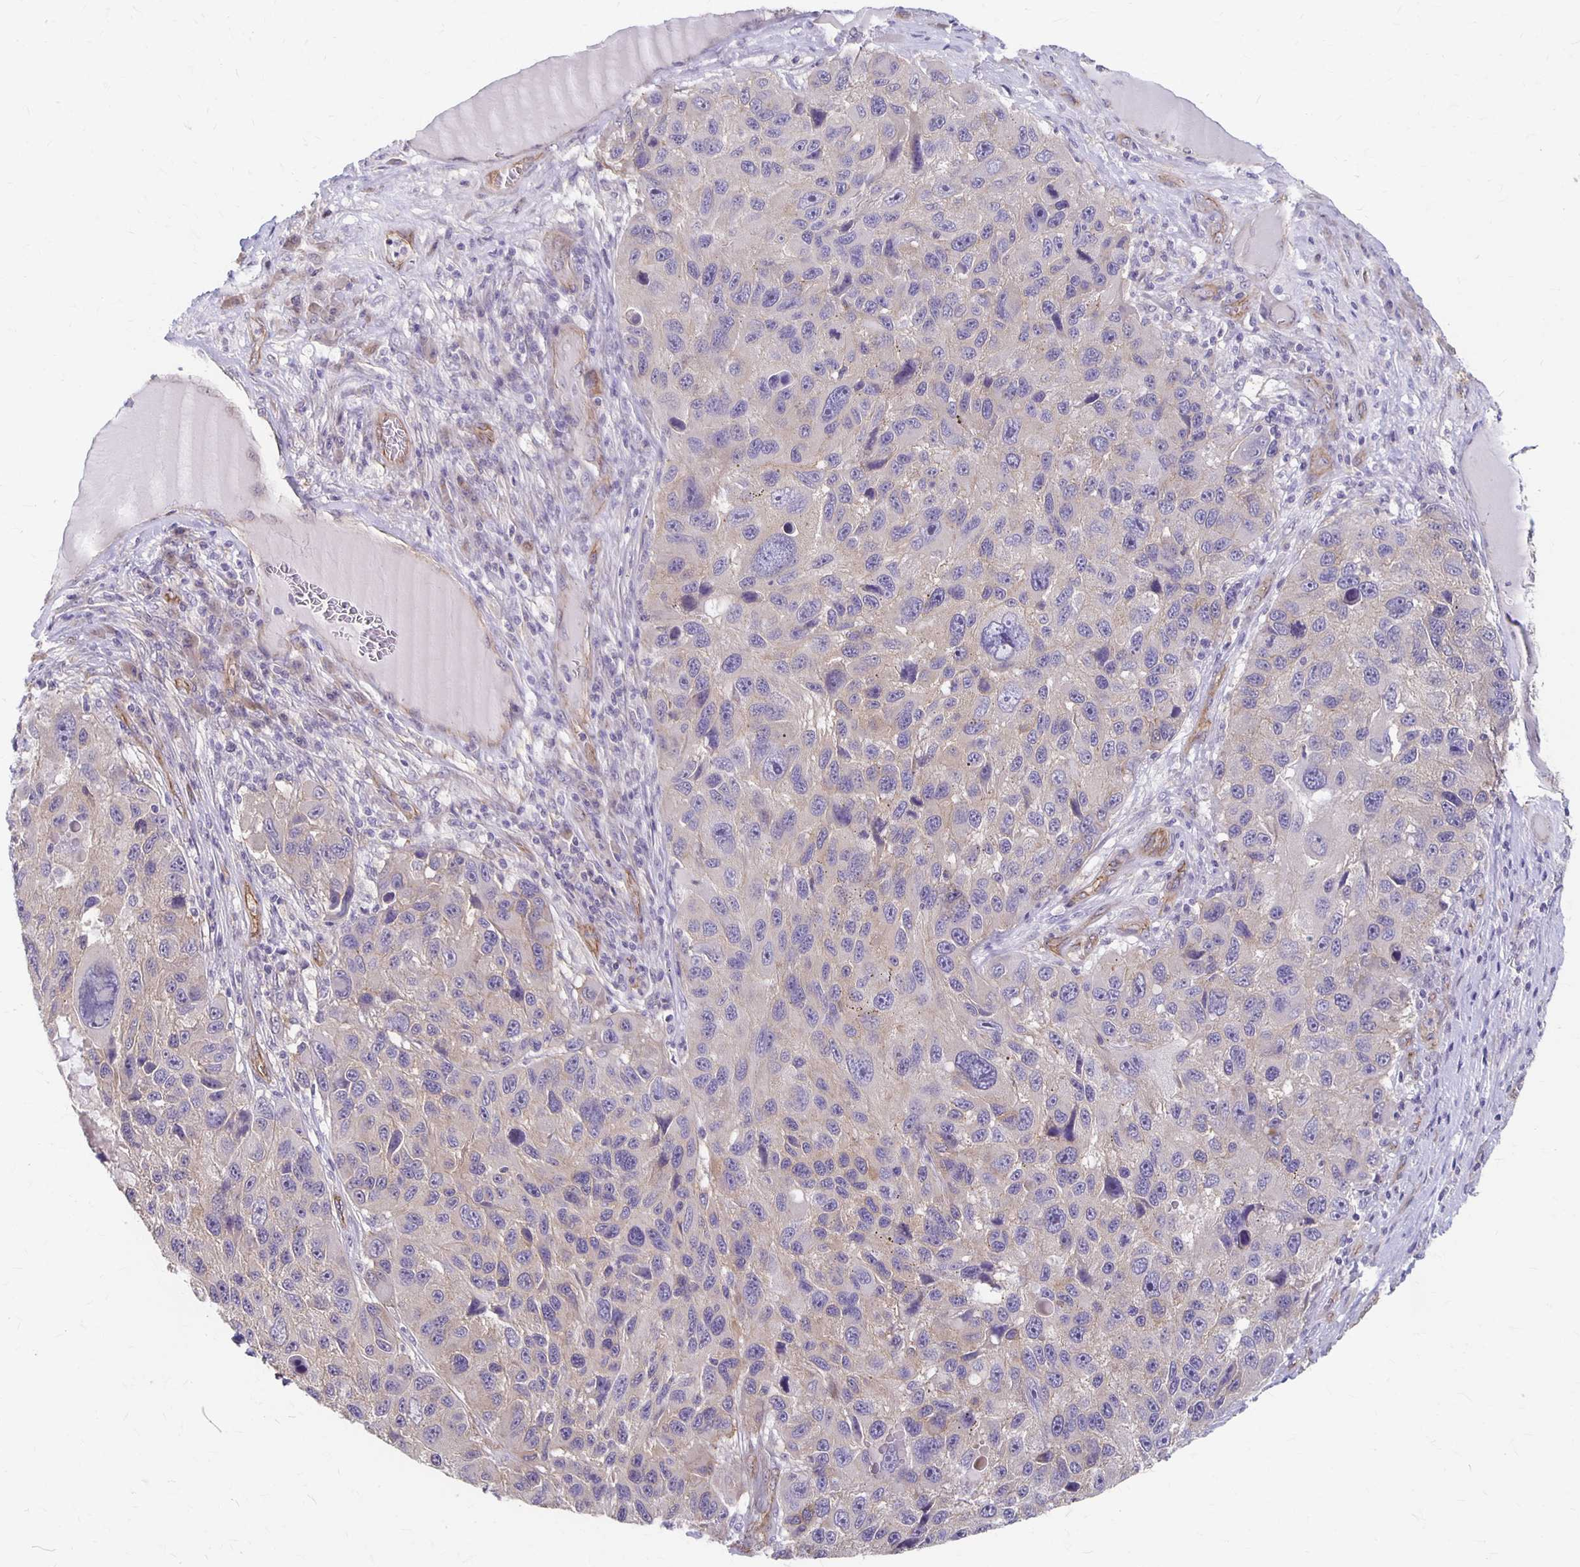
{"staining": {"intensity": "negative", "quantity": "none", "location": "none"}, "tissue": "melanoma", "cell_type": "Tumor cells", "image_type": "cancer", "snomed": [{"axis": "morphology", "description": "Malignant melanoma, NOS"}, {"axis": "topography", "description": "Skin"}], "caption": "This photomicrograph is of malignant melanoma stained with immunohistochemistry (IHC) to label a protein in brown with the nuclei are counter-stained blue. There is no expression in tumor cells.", "gene": "PPP1R3E", "patient": {"sex": "male", "age": 53}}